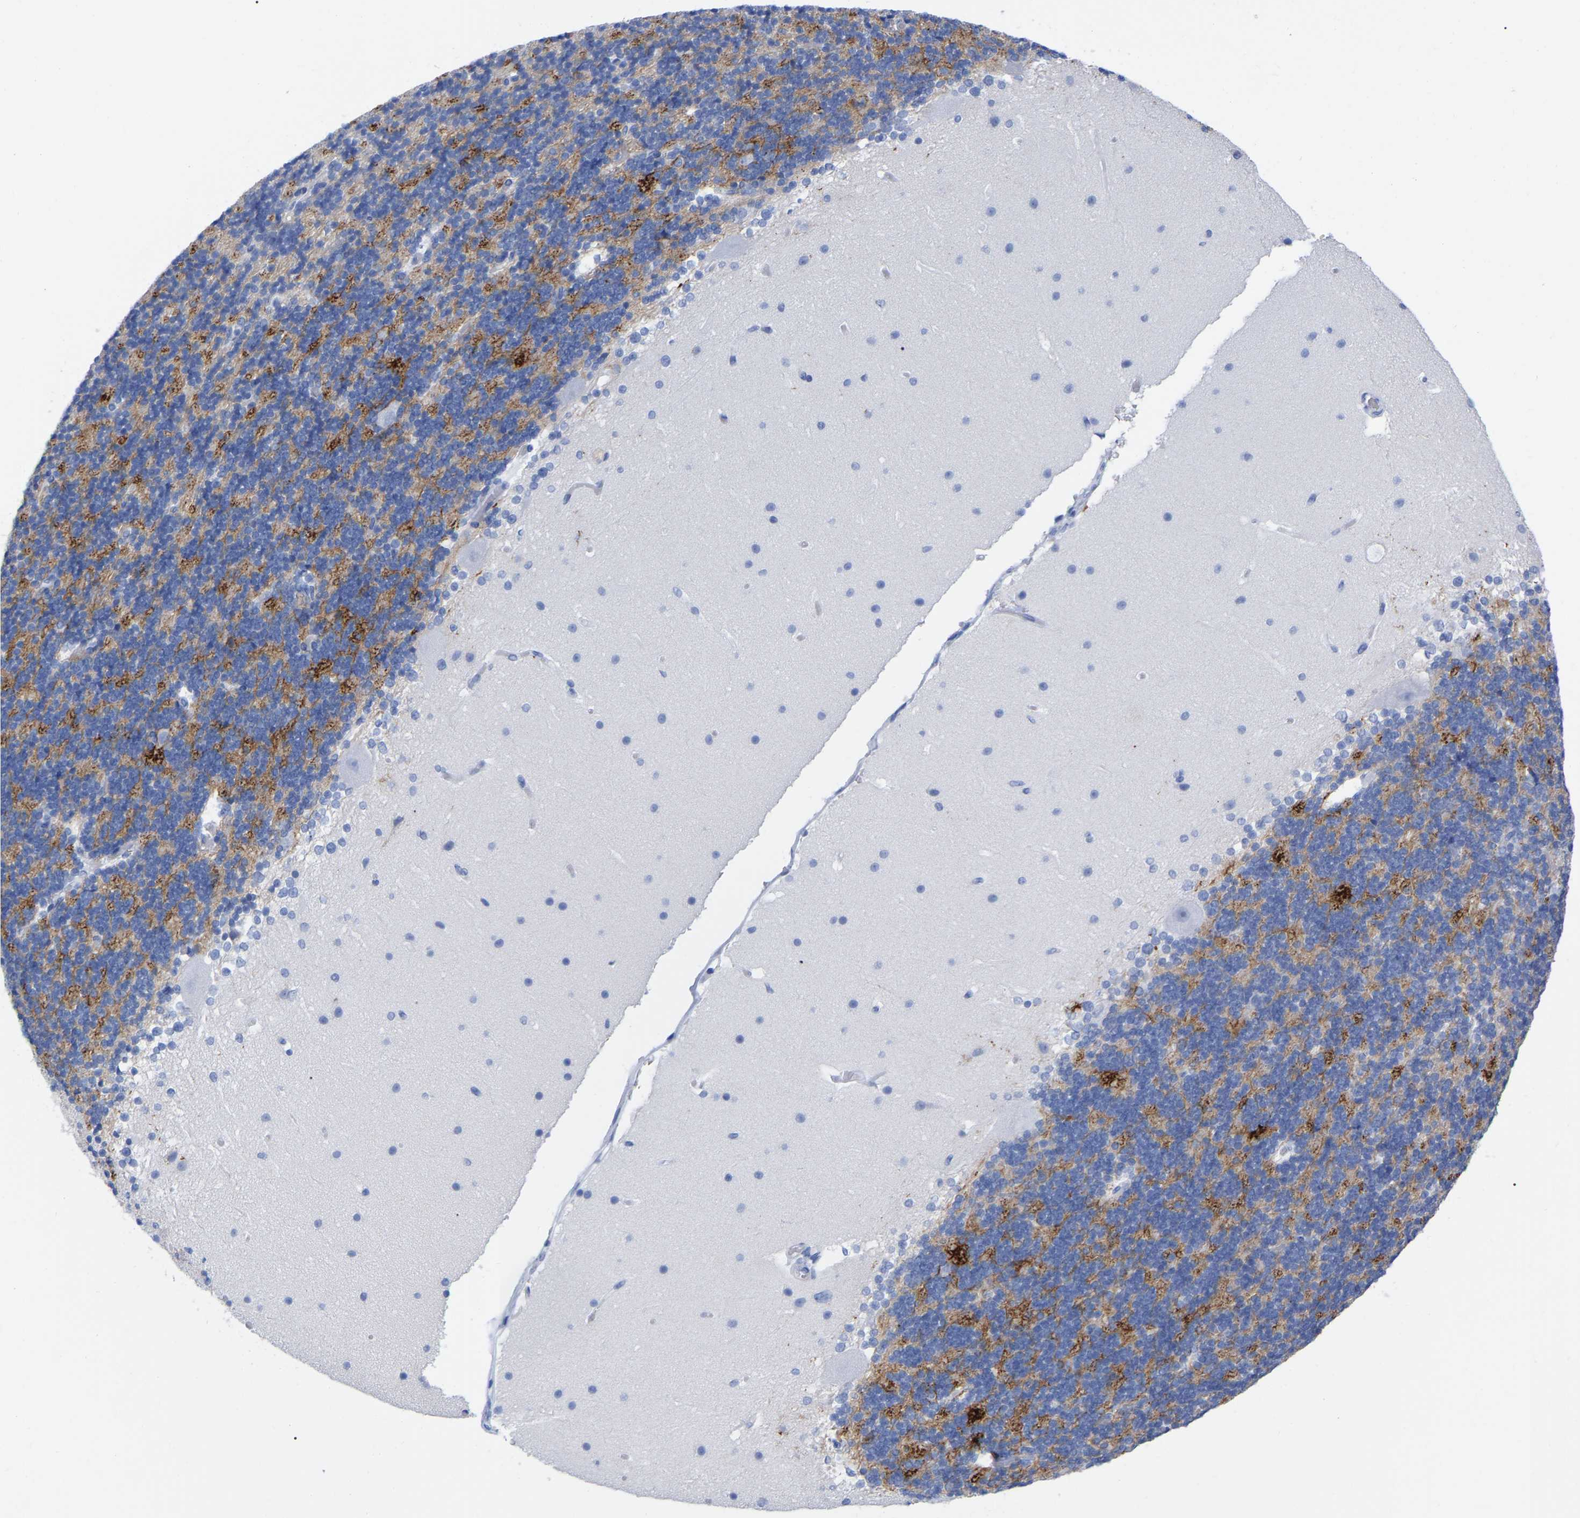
{"staining": {"intensity": "negative", "quantity": "none", "location": "none"}, "tissue": "cerebellum", "cell_type": "Cells in granular layer", "image_type": "normal", "snomed": [{"axis": "morphology", "description": "Normal tissue, NOS"}, {"axis": "topography", "description": "Cerebellum"}], "caption": "This is an immunohistochemistry micrograph of normal human cerebellum. There is no positivity in cells in granular layer.", "gene": "HAPLN1", "patient": {"sex": "female", "age": 19}}